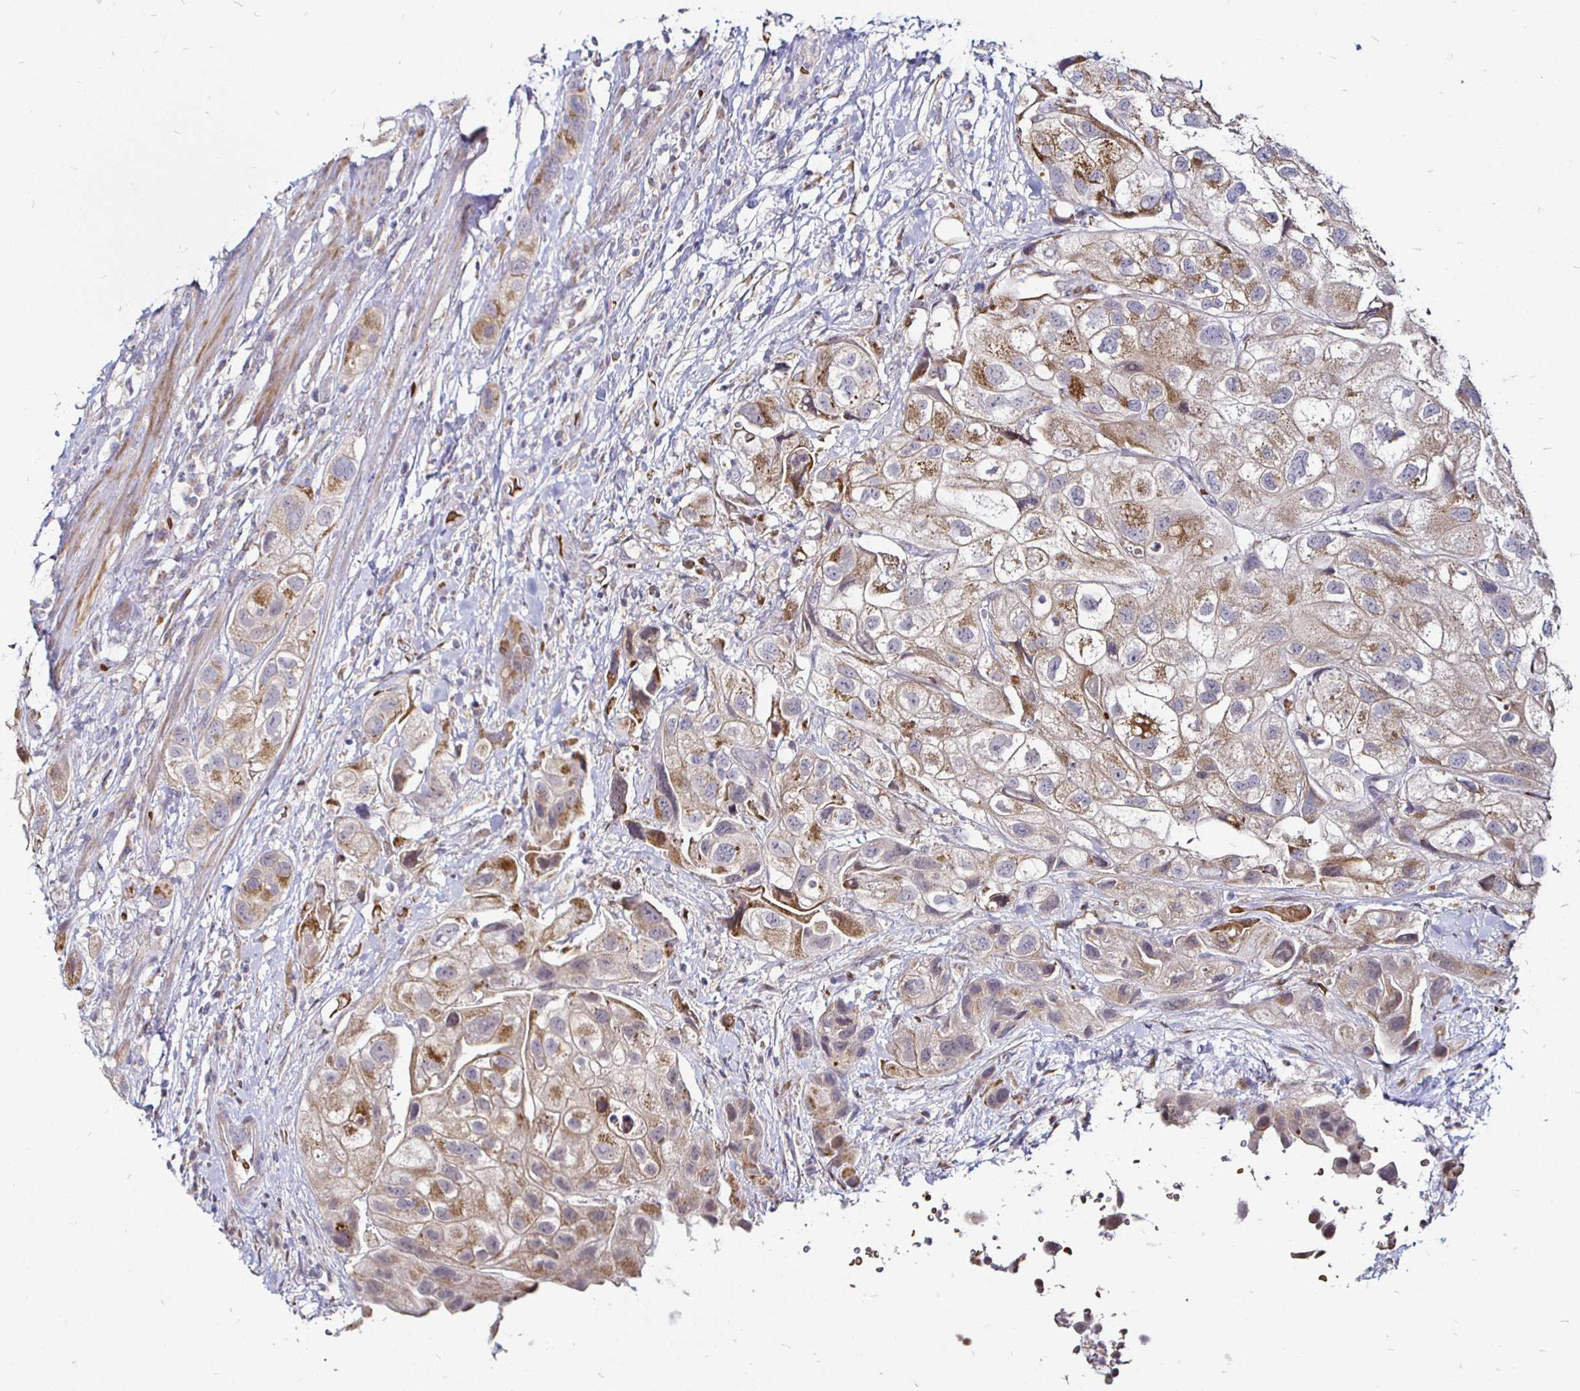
{"staining": {"intensity": "moderate", "quantity": "25%-75%", "location": "cytoplasmic/membranous"}, "tissue": "urothelial cancer", "cell_type": "Tumor cells", "image_type": "cancer", "snomed": [{"axis": "morphology", "description": "Urothelial carcinoma, High grade"}, {"axis": "topography", "description": "Urinary bladder"}], "caption": "Urothelial cancer stained with DAB (3,3'-diaminobenzidine) immunohistochemistry reveals medium levels of moderate cytoplasmic/membranous positivity in about 25%-75% of tumor cells.", "gene": "ATG3", "patient": {"sex": "female", "age": 64}}